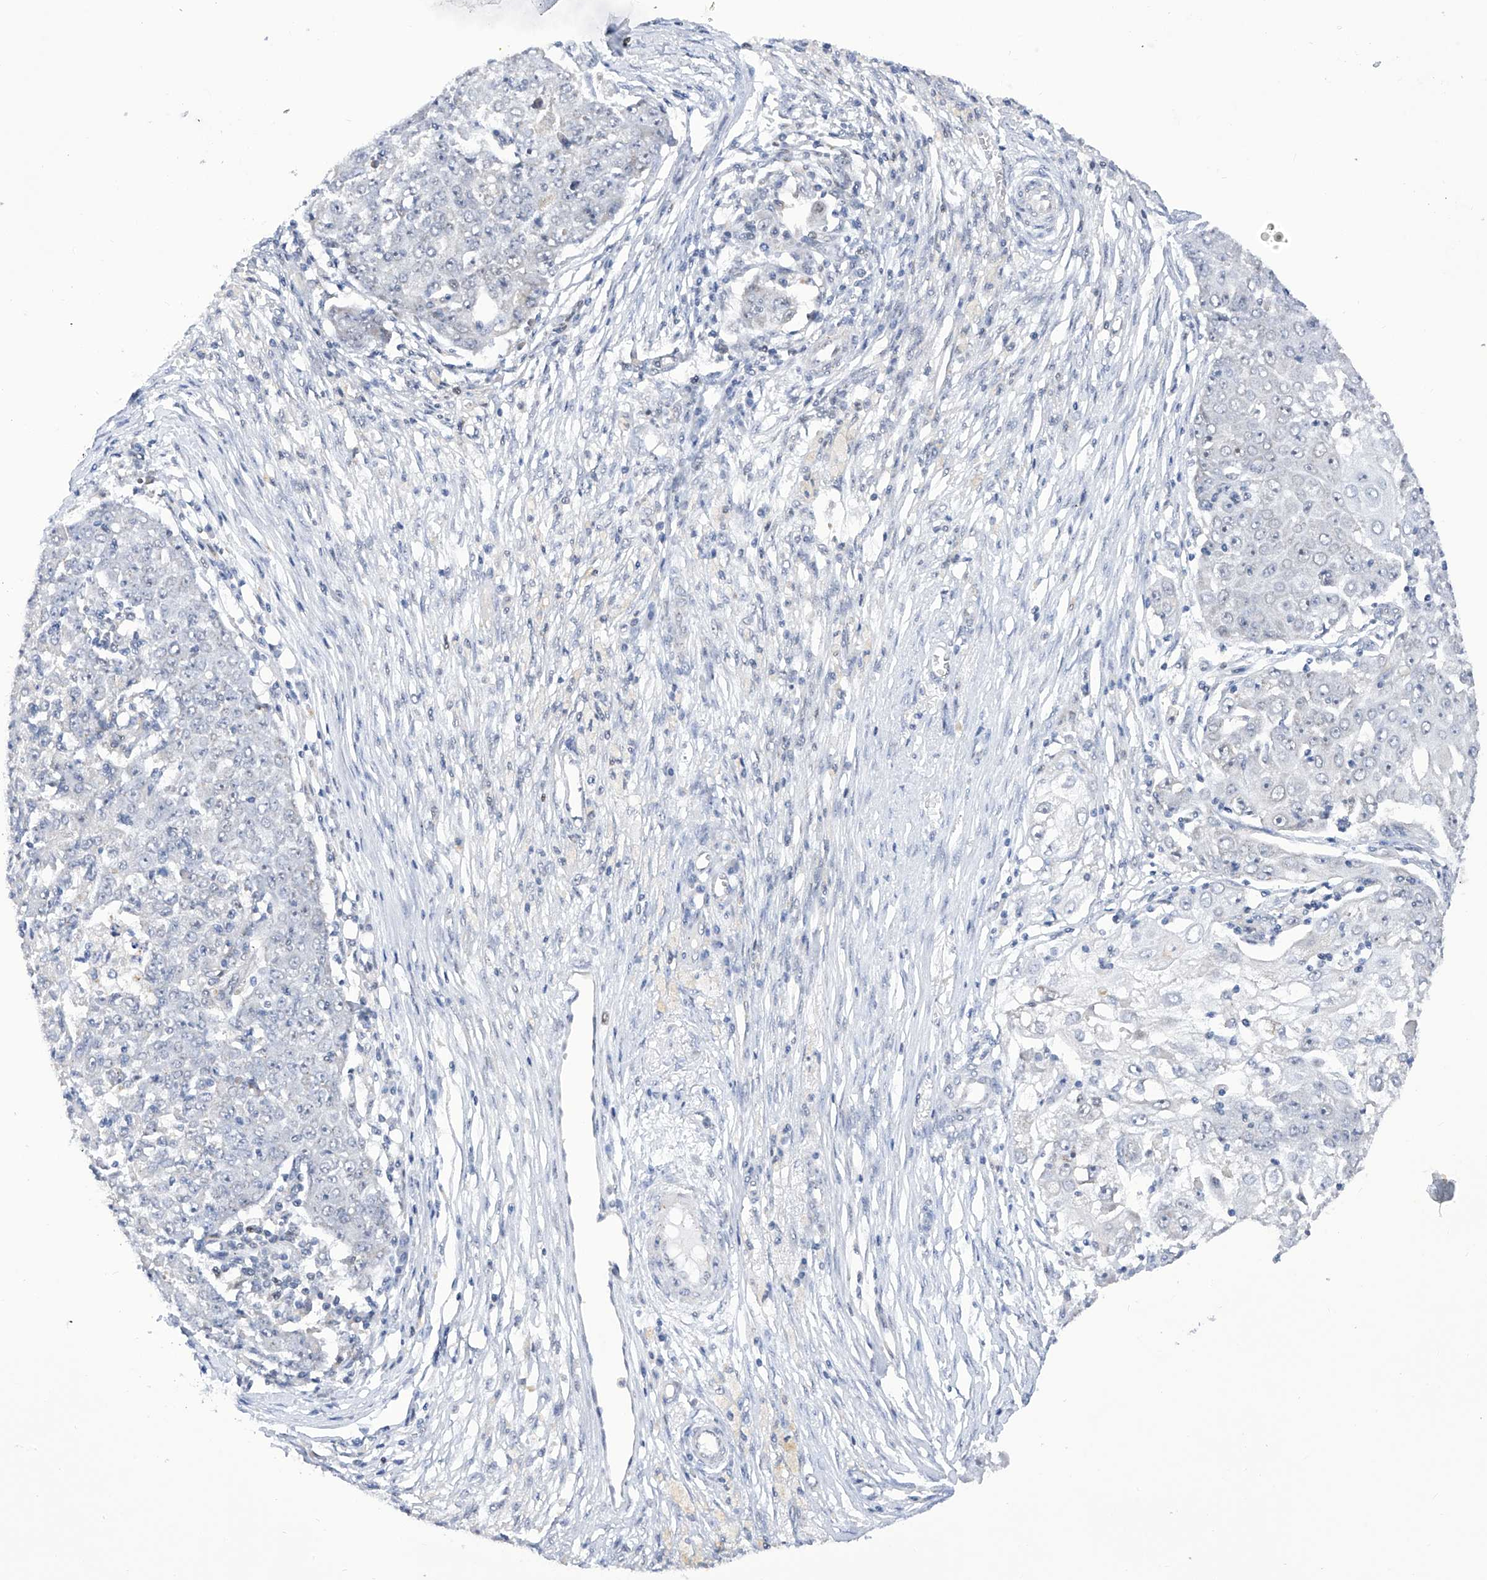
{"staining": {"intensity": "negative", "quantity": "none", "location": "none"}, "tissue": "ovarian cancer", "cell_type": "Tumor cells", "image_type": "cancer", "snomed": [{"axis": "morphology", "description": "Carcinoma, endometroid"}, {"axis": "topography", "description": "Ovary"}], "caption": "High power microscopy micrograph of an immunohistochemistry (IHC) micrograph of ovarian cancer, revealing no significant expression in tumor cells. (IHC, brightfield microscopy, high magnification).", "gene": "RAD54L", "patient": {"sex": "female", "age": 42}}